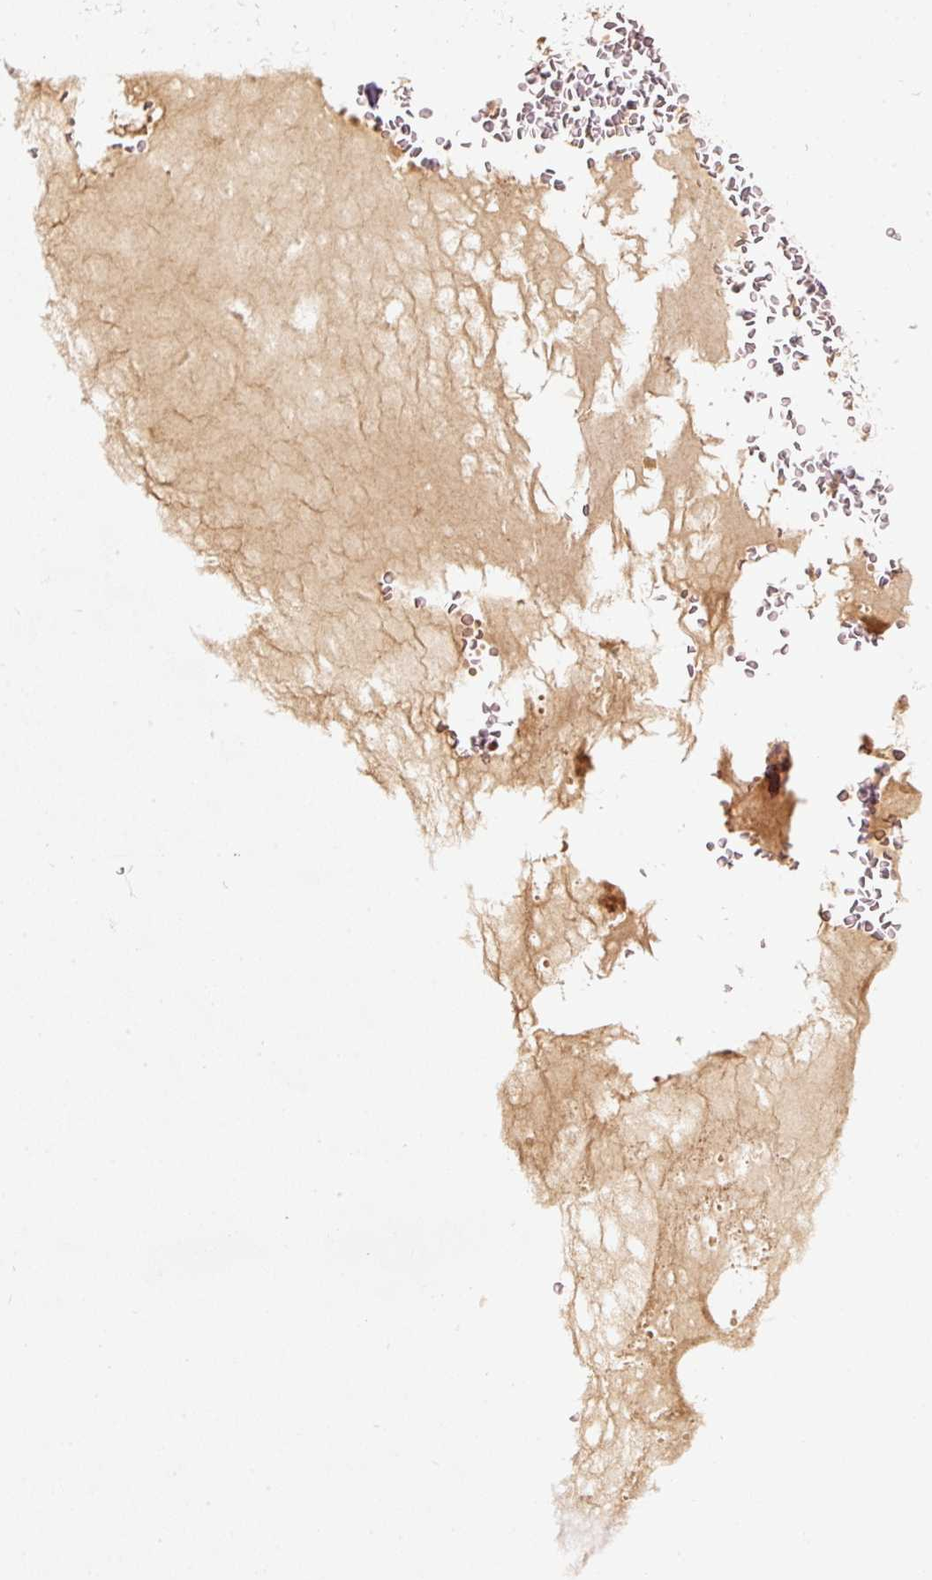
{"staining": {"intensity": "negative", "quantity": "none", "location": "none"}, "tissue": "adipose tissue", "cell_type": "Adipocytes", "image_type": "normal", "snomed": [{"axis": "morphology", "description": "Normal tissue, NOS"}, {"axis": "topography", "description": "Bronchus"}], "caption": "This is an immunohistochemistry micrograph of benign adipose tissue. There is no positivity in adipocytes.", "gene": "RRAS2", "patient": {"sex": "male", "age": 70}}